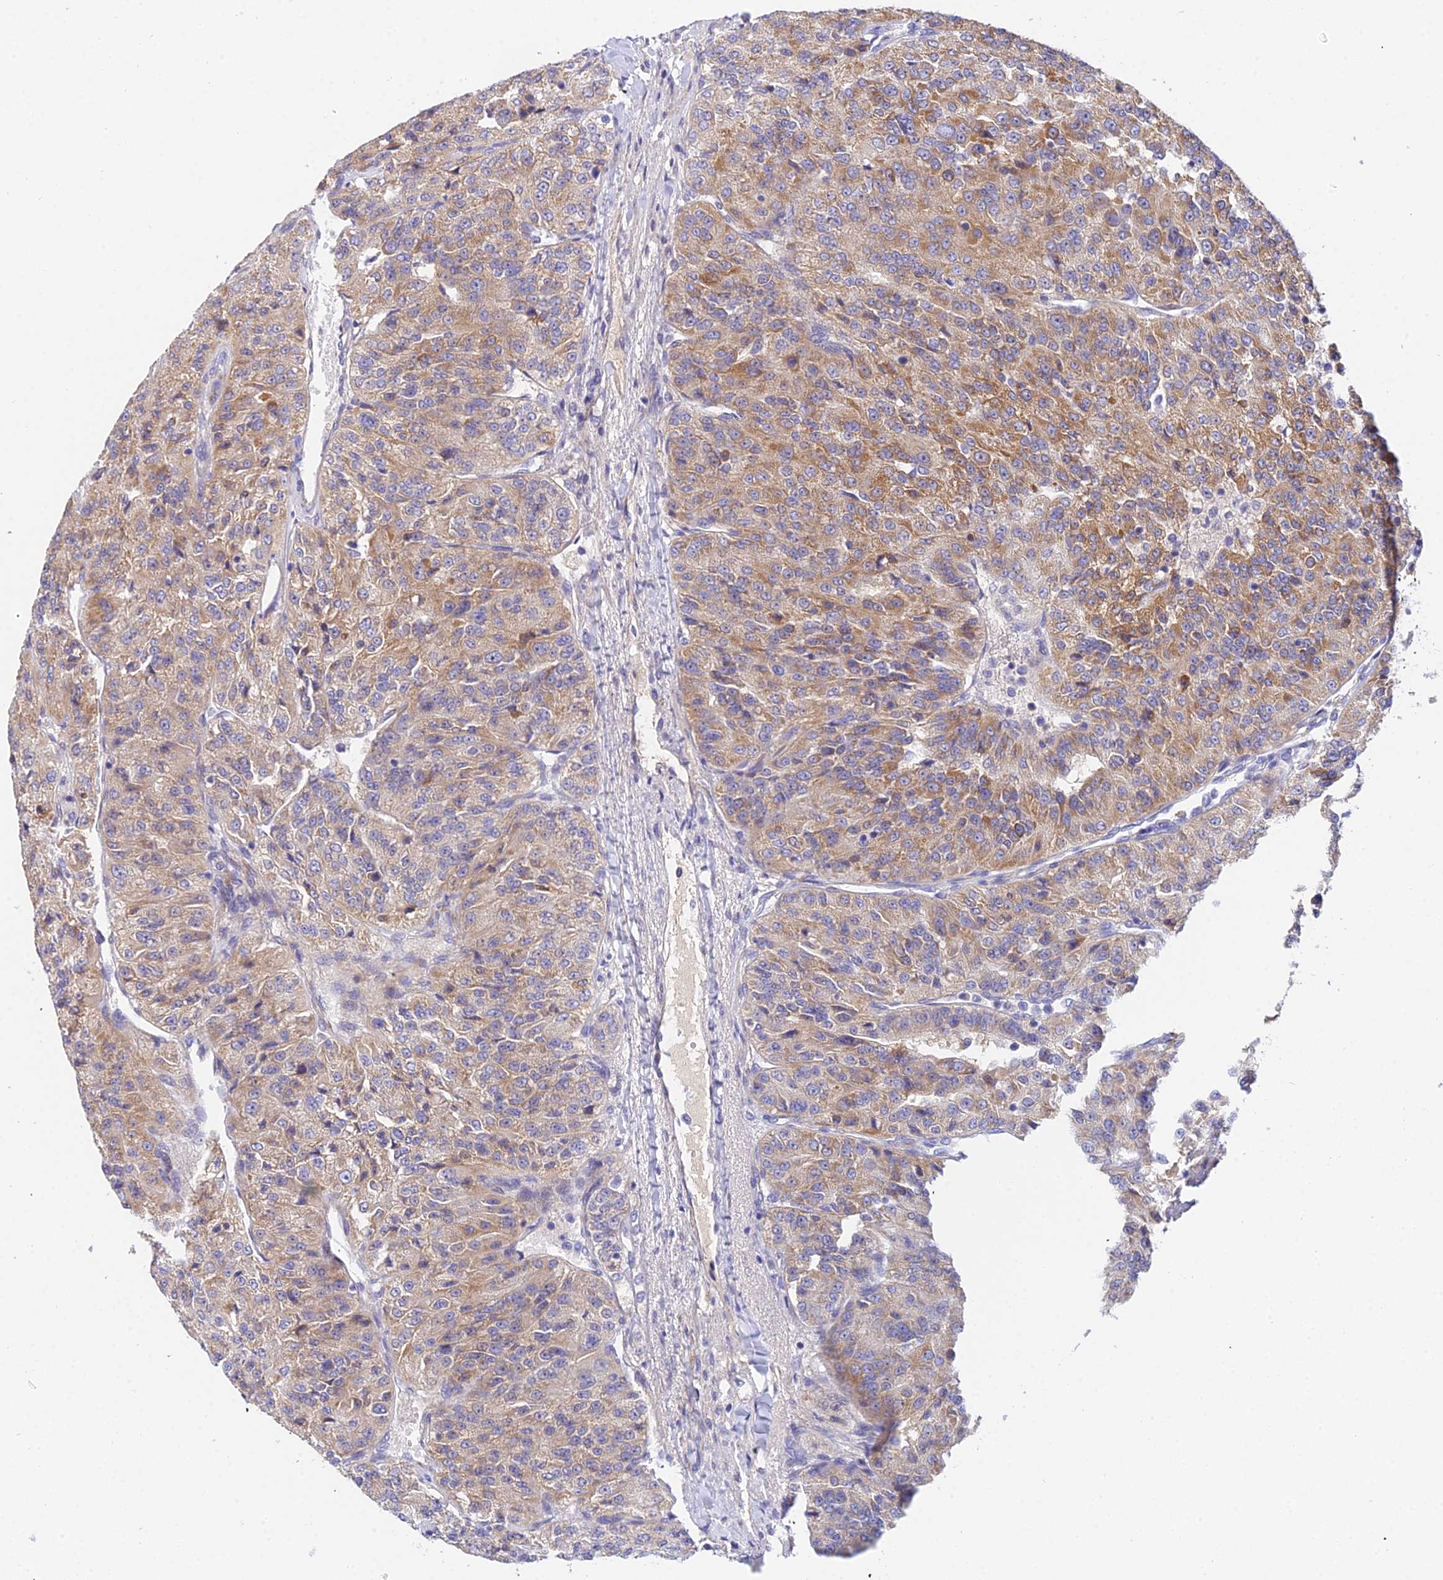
{"staining": {"intensity": "moderate", "quantity": ">75%", "location": "cytoplasmic/membranous"}, "tissue": "renal cancer", "cell_type": "Tumor cells", "image_type": "cancer", "snomed": [{"axis": "morphology", "description": "Adenocarcinoma, NOS"}, {"axis": "topography", "description": "Kidney"}], "caption": "Brown immunohistochemical staining in human adenocarcinoma (renal) exhibits moderate cytoplasmic/membranous staining in about >75% of tumor cells.", "gene": "ACOT2", "patient": {"sex": "female", "age": 63}}